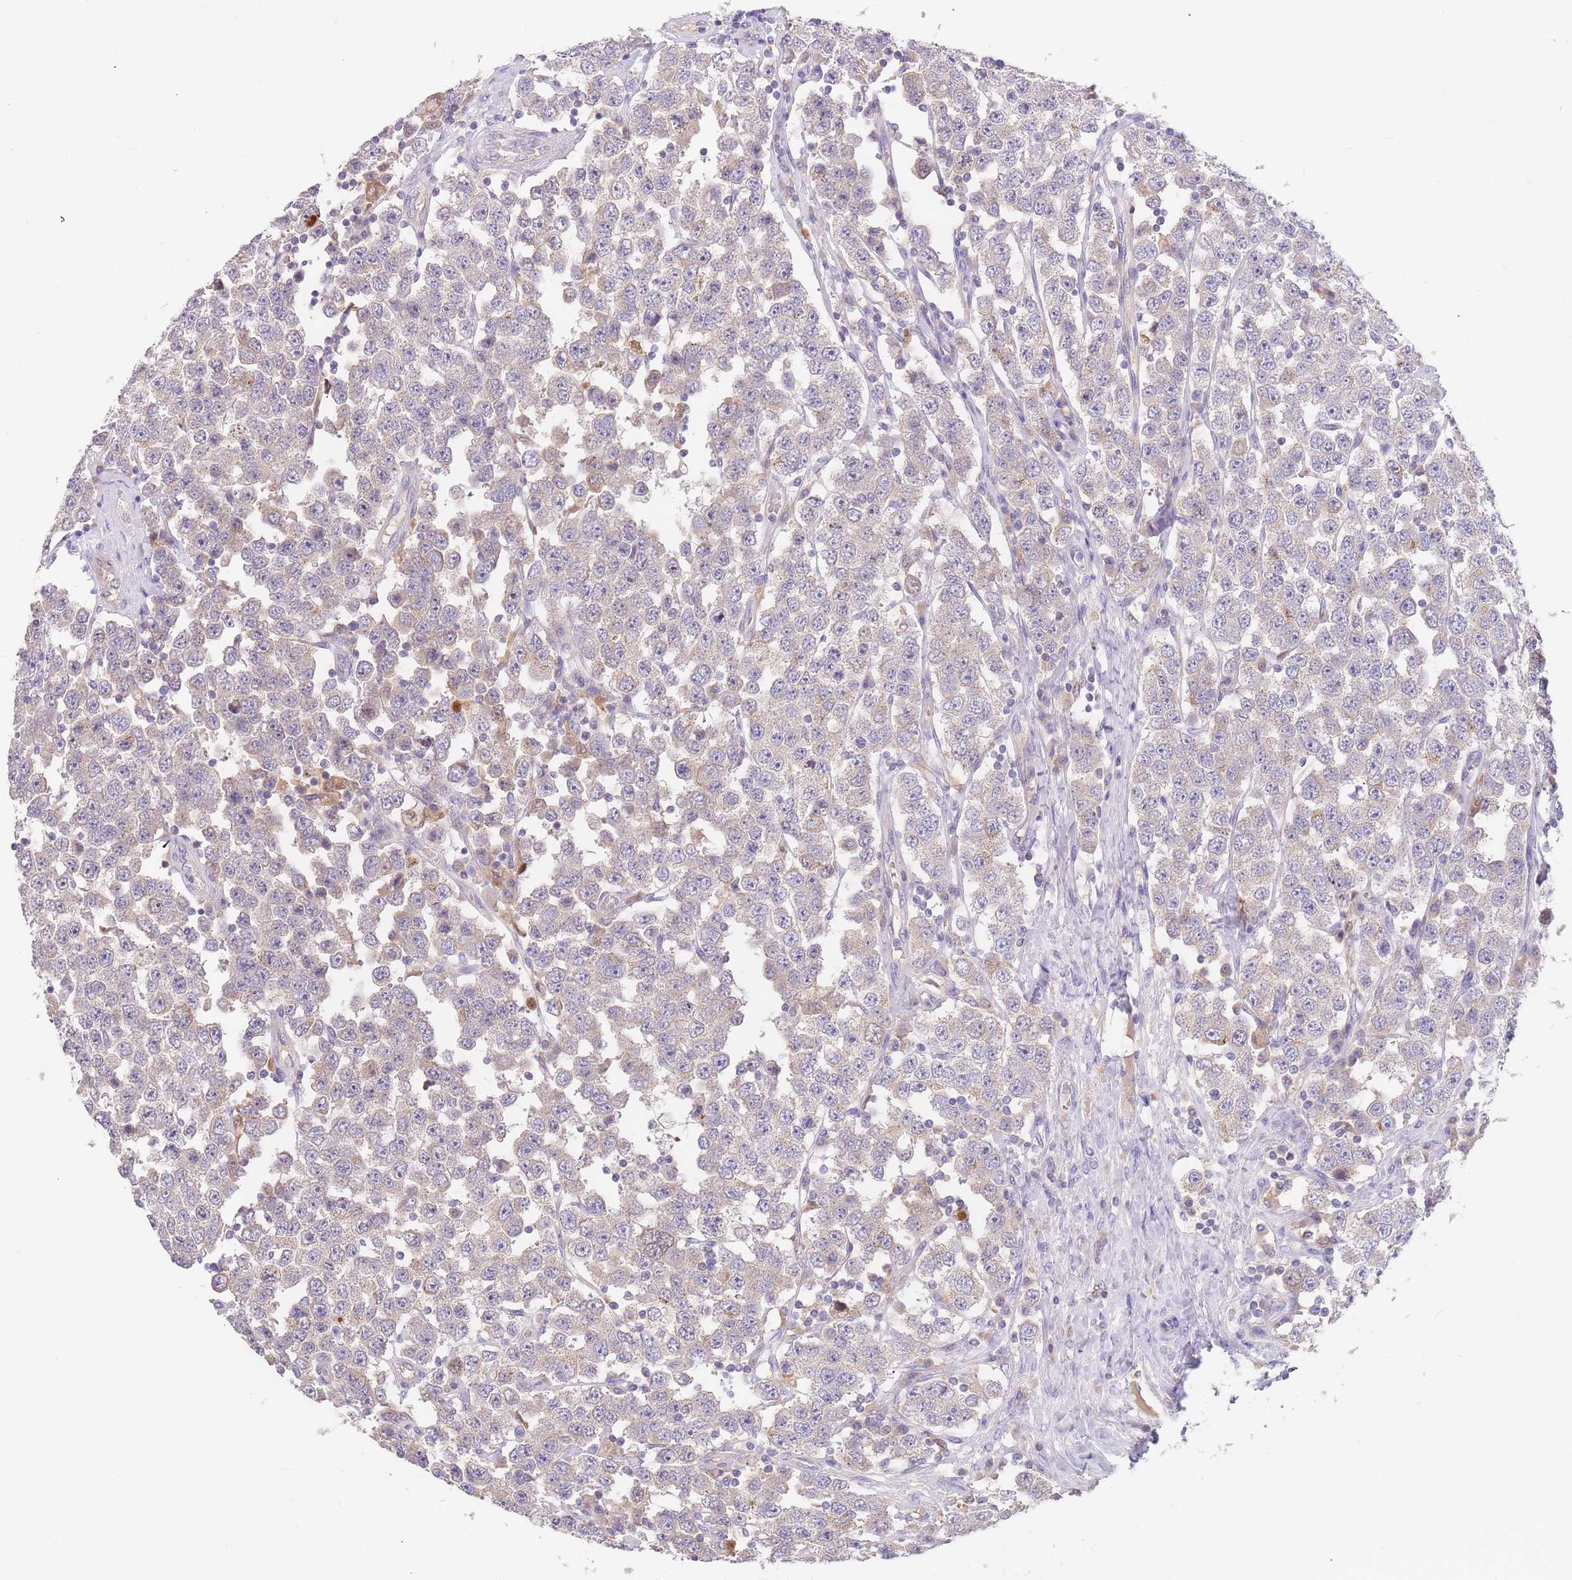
{"staining": {"intensity": "negative", "quantity": "none", "location": "none"}, "tissue": "testis cancer", "cell_type": "Tumor cells", "image_type": "cancer", "snomed": [{"axis": "morphology", "description": "Seminoma, NOS"}, {"axis": "topography", "description": "Testis"}], "caption": "A high-resolution histopathology image shows immunohistochemistry staining of testis cancer (seminoma), which shows no significant expression in tumor cells.", "gene": "BORCS5", "patient": {"sex": "male", "age": 28}}